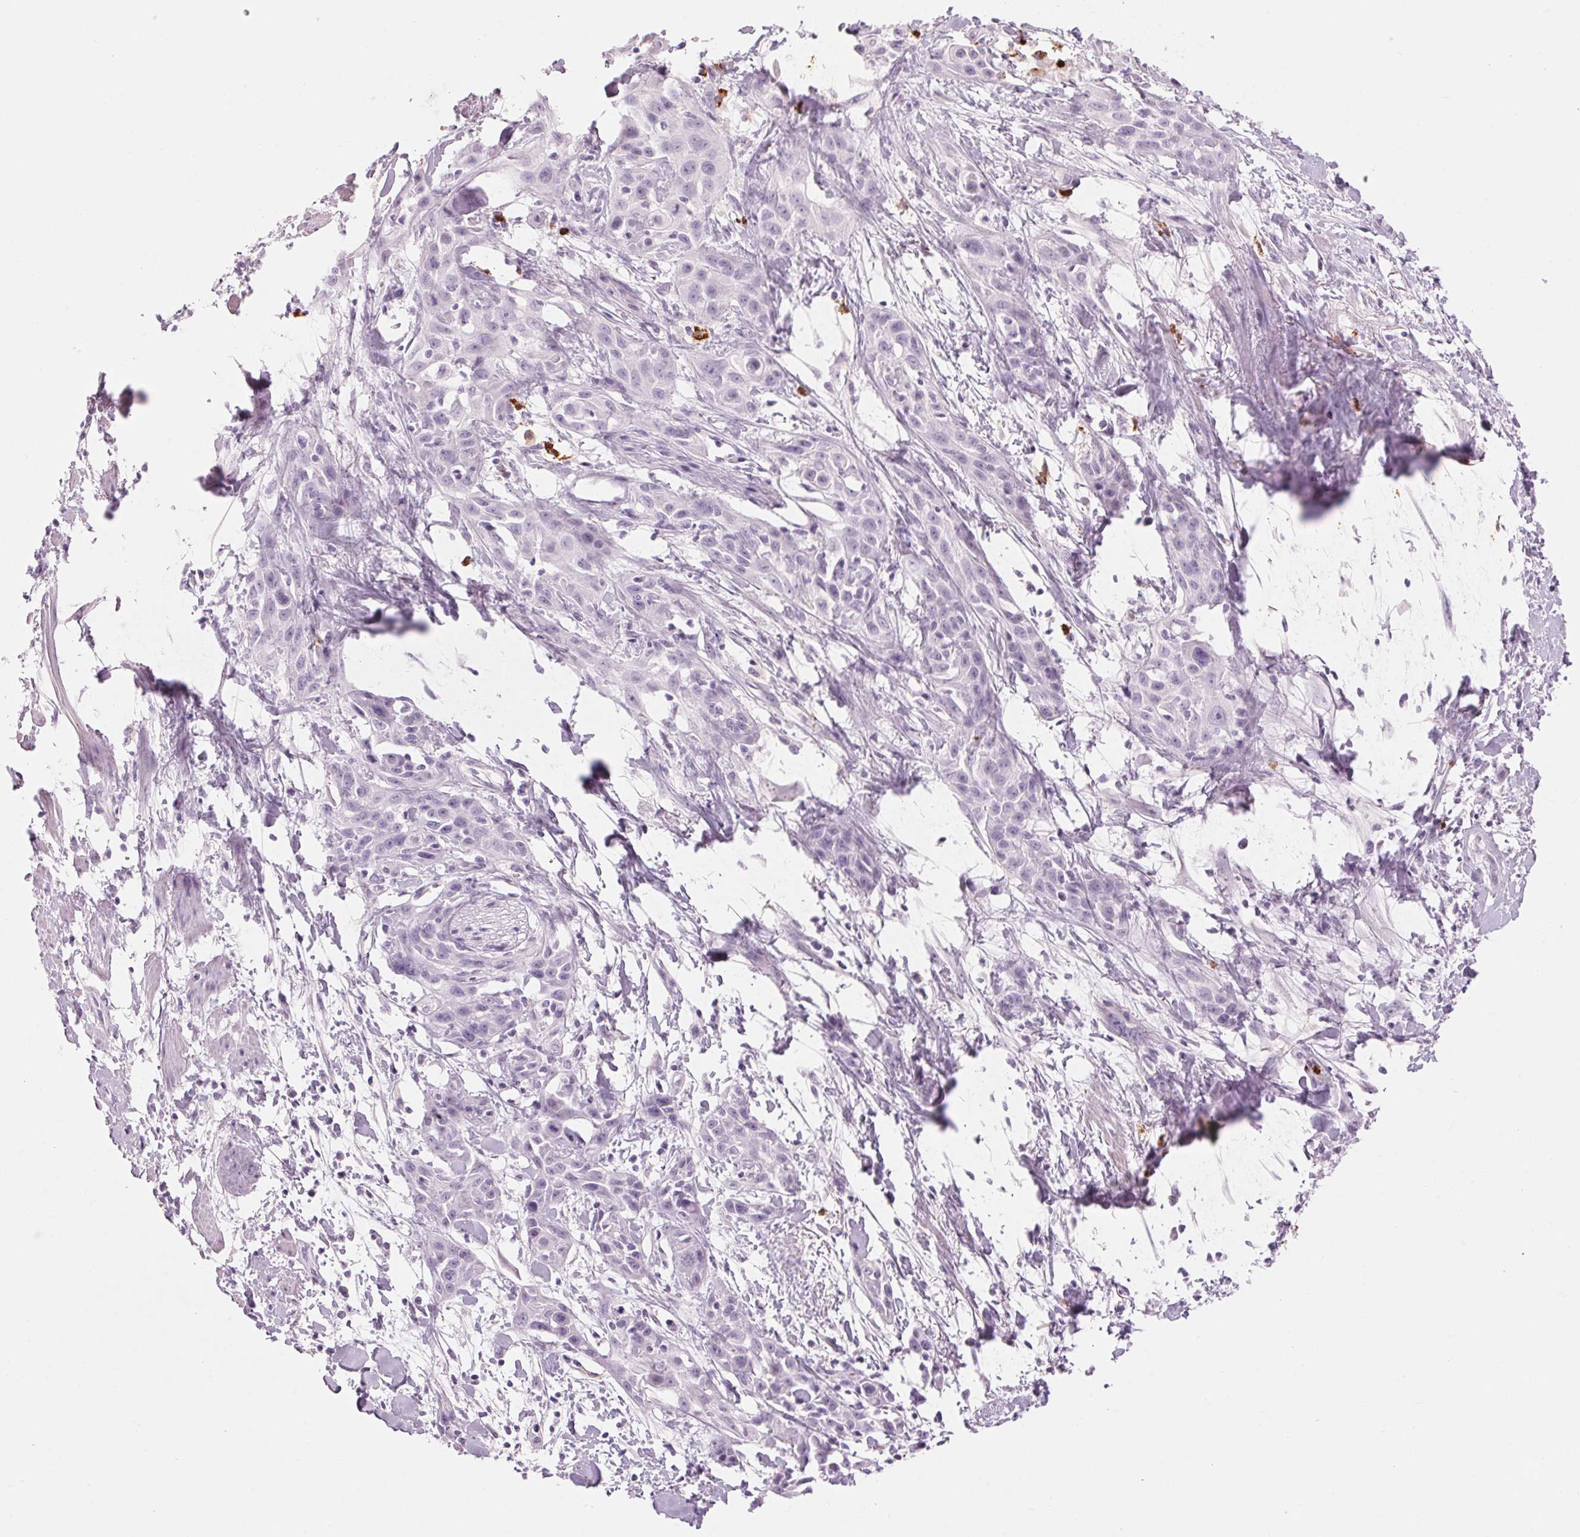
{"staining": {"intensity": "weak", "quantity": "<25%", "location": "cytoplasmic/membranous"}, "tissue": "skin cancer", "cell_type": "Tumor cells", "image_type": "cancer", "snomed": [{"axis": "morphology", "description": "Squamous cell carcinoma, NOS"}, {"axis": "topography", "description": "Skin"}, {"axis": "topography", "description": "Anal"}], "caption": "DAB immunohistochemical staining of human skin squamous cell carcinoma reveals no significant staining in tumor cells.", "gene": "KLK7", "patient": {"sex": "male", "age": 64}}